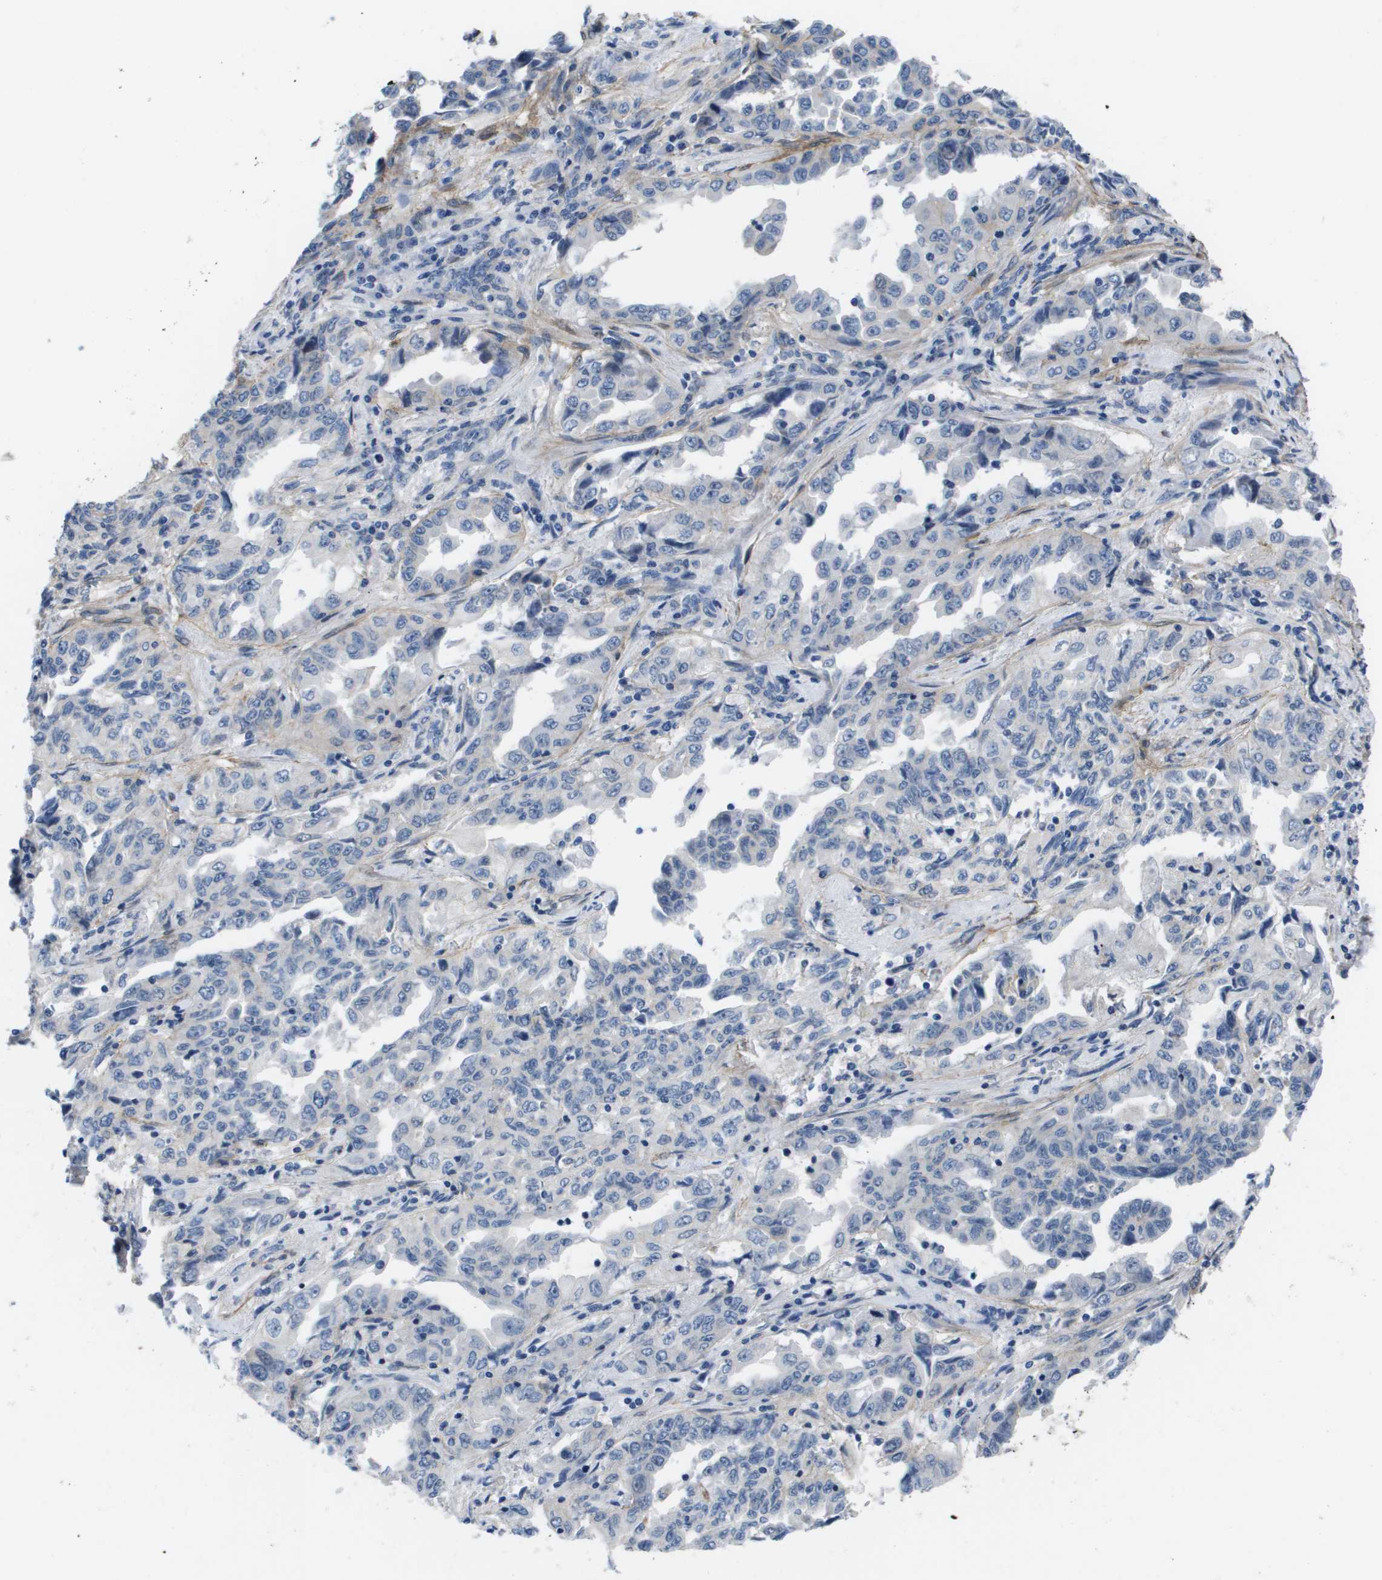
{"staining": {"intensity": "negative", "quantity": "none", "location": "none"}, "tissue": "lung cancer", "cell_type": "Tumor cells", "image_type": "cancer", "snomed": [{"axis": "morphology", "description": "Adenocarcinoma, NOS"}, {"axis": "topography", "description": "Lung"}], "caption": "This is a photomicrograph of immunohistochemistry (IHC) staining of lung cancer (adenocarcinoma), which shows no positivity in tumor cells.", "gene": "LPP", "patient": {"sex": "female", "age": 51}}